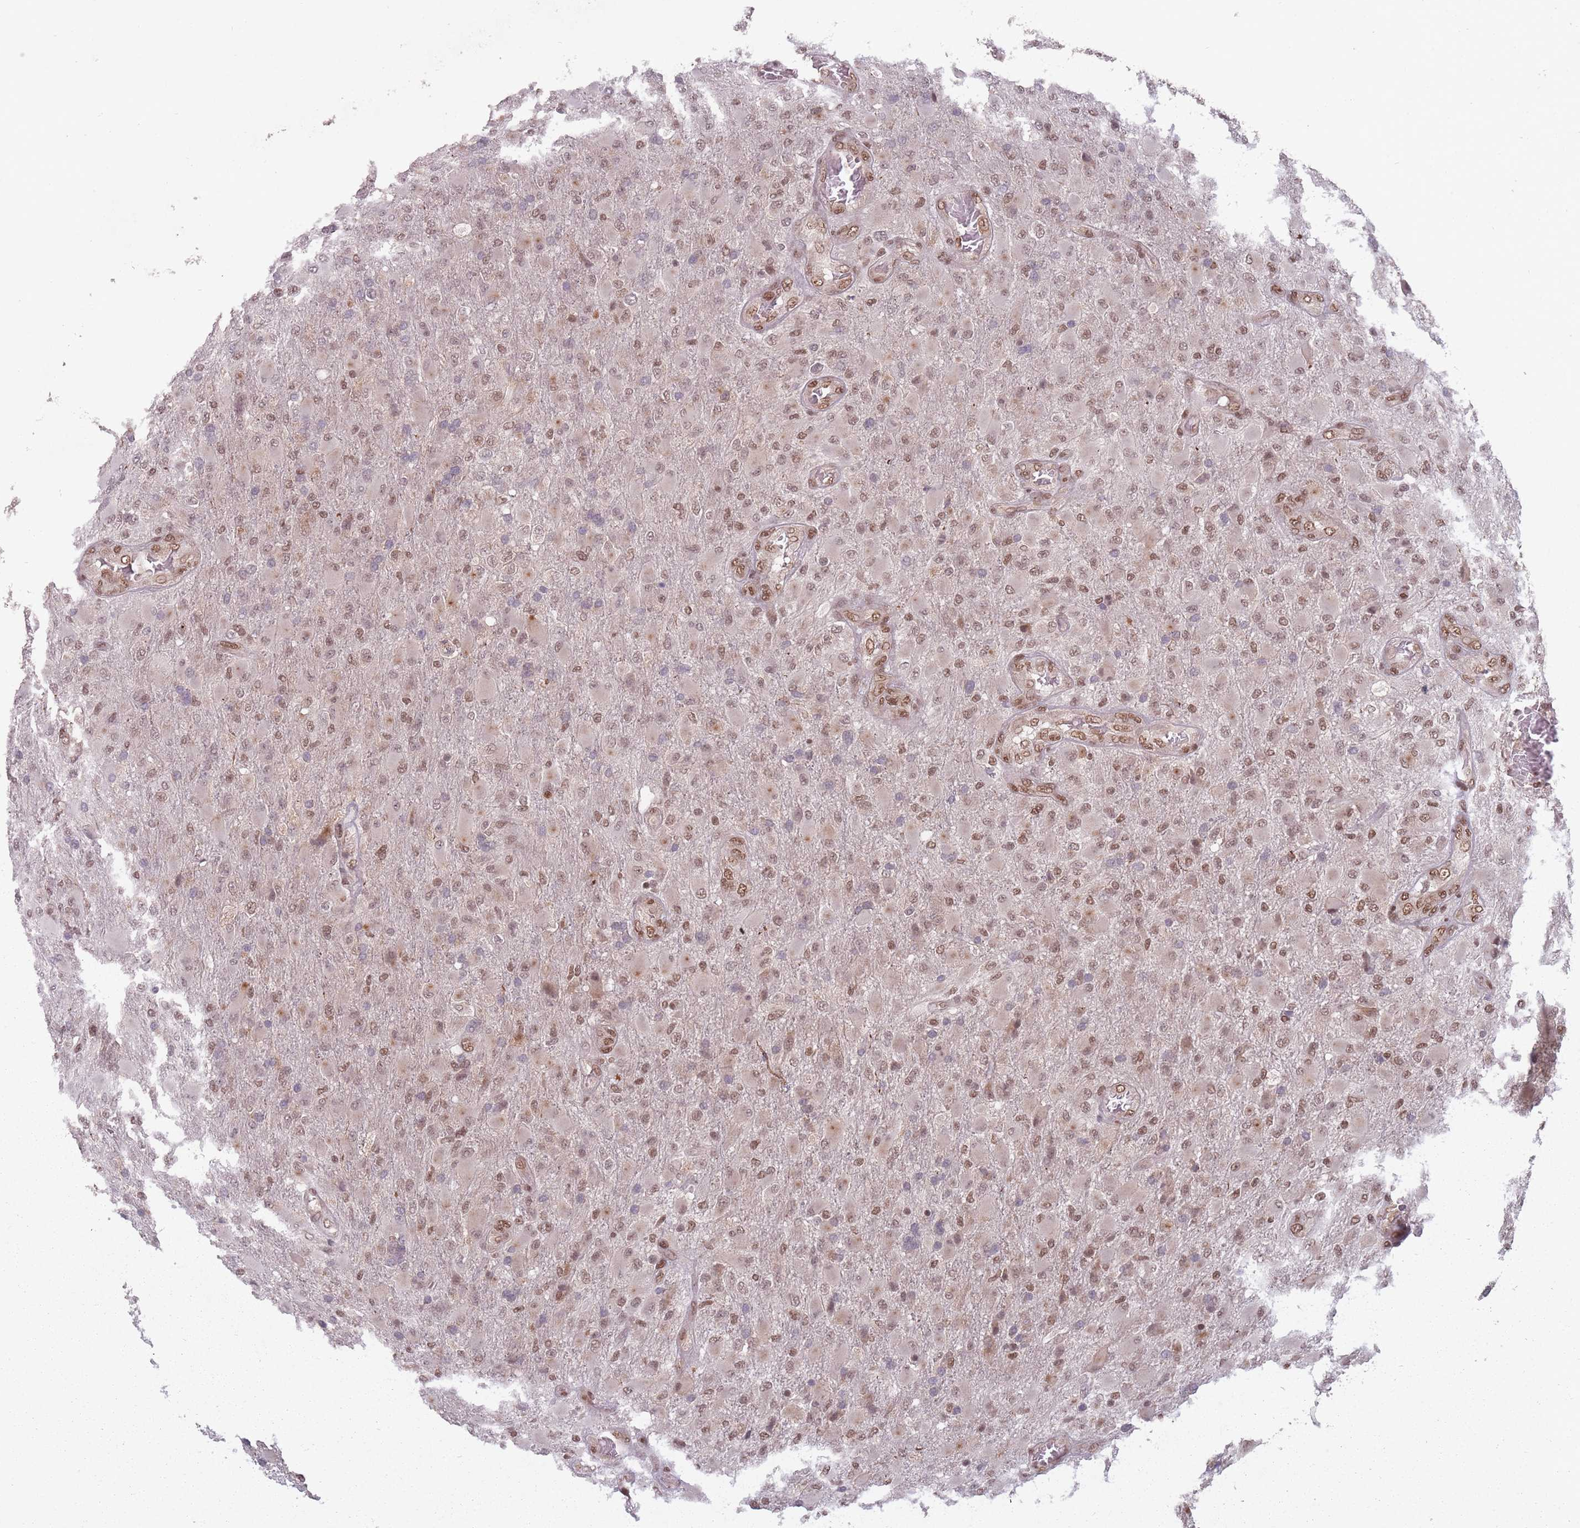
{"staining": {"intensity": "moderate", "quantity": ">75%", "location": "nuclear"}, "tissue": "glioma", "cell_type": "Tumor cells", "image_type": "cancer", "snomed": [{"axis": "morphology", "description": "Glioma, malignant, Low grade"}, {"axis": "topography", "description": "Brain"}], "caption": "A high-resolution photomicrograph shows IHC staining of malignant low-grade glioma, which displays moderate nuclear staining in about >75% of tumor cells.", "gene": "TMED3", "patient": {"sex": "male", "age": 65}}